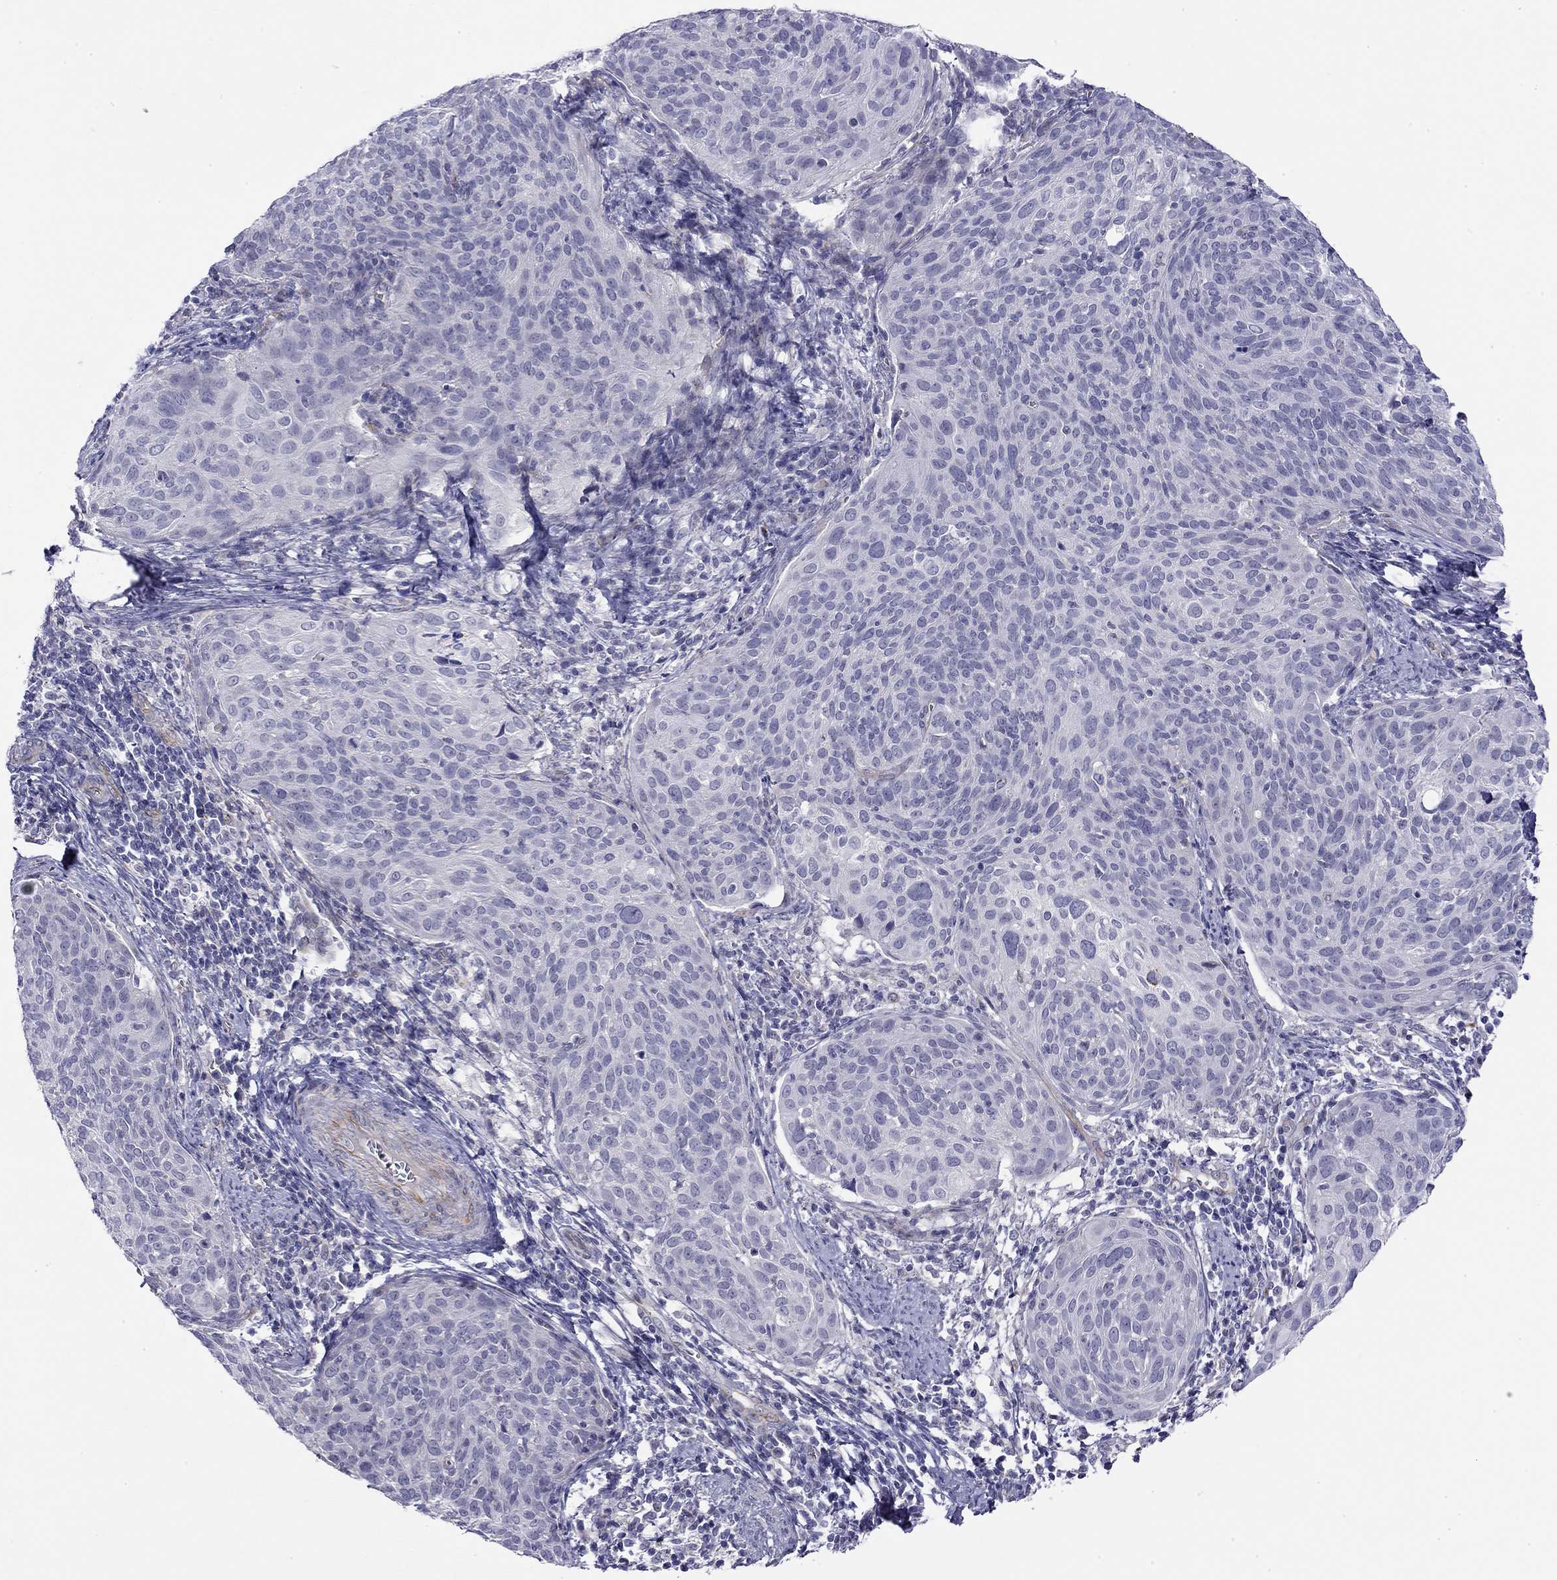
{"staining": {"intensity": "negative", "quantity": "none", "location": "none"}, "tissue": "cervical cancer", "cell_type": "Tumor cells", "image_type": "cancer", "snomed": [{"axis": "morphology", "description": "Squamous cell carcinoma, NOS"}, {"axis": "topography", "description": "Cervix"}], "caption": "An immunohistochemistry histopathology image of cervical cancer (squamous cell carcinoma) is shown. There is no staining in tumor cells of cervical cancer (squamous cell carcinoma). (DAB immunohistochemistry with hematoxylin counter stain).", "gene": "RTL1", "patient": {"sex": "female", "age": 39}}